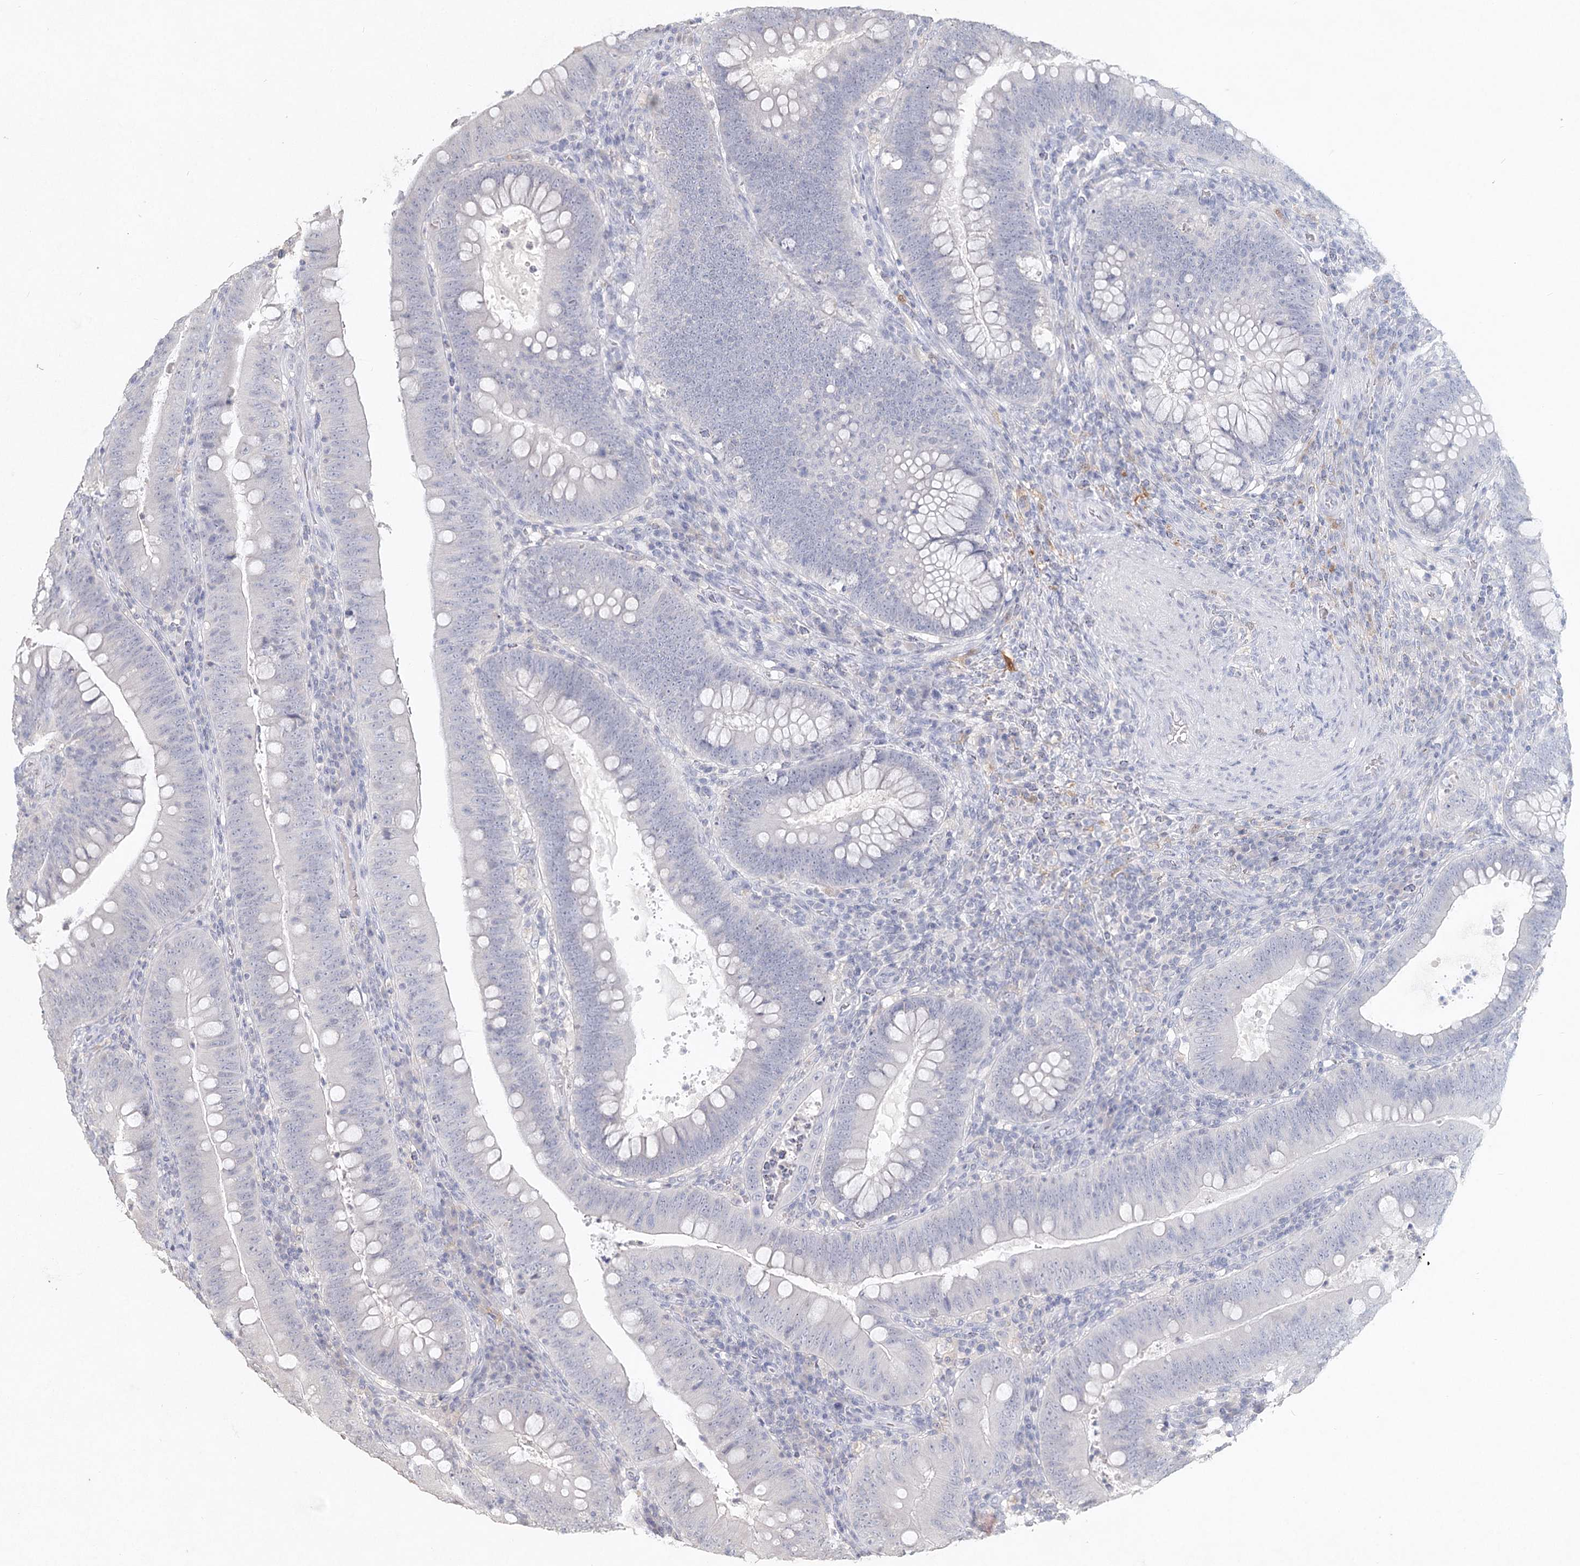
{"staining": {"intensity": "negative", "quantity": "none", "location": "none"}, "tissue": "colorectal cancer", "cell_type": "Tumor cells", "image_type": "cancer", "snomed": [{"axis": "morphology", "description": "Normal tissue, NOS"}, {"axis": "topography", "description": "Colon"}], "caption": "Micrograph shows no significant protein positivity in tumor cells of colorectal cancer. The staining is performed using DAB (3,3'-diaminobenzidine) brown chromogen with nuclei counter-stained in using hematoxylin.", "gene": "ARSI", "patient": {"sex": "female", "age": 82}}